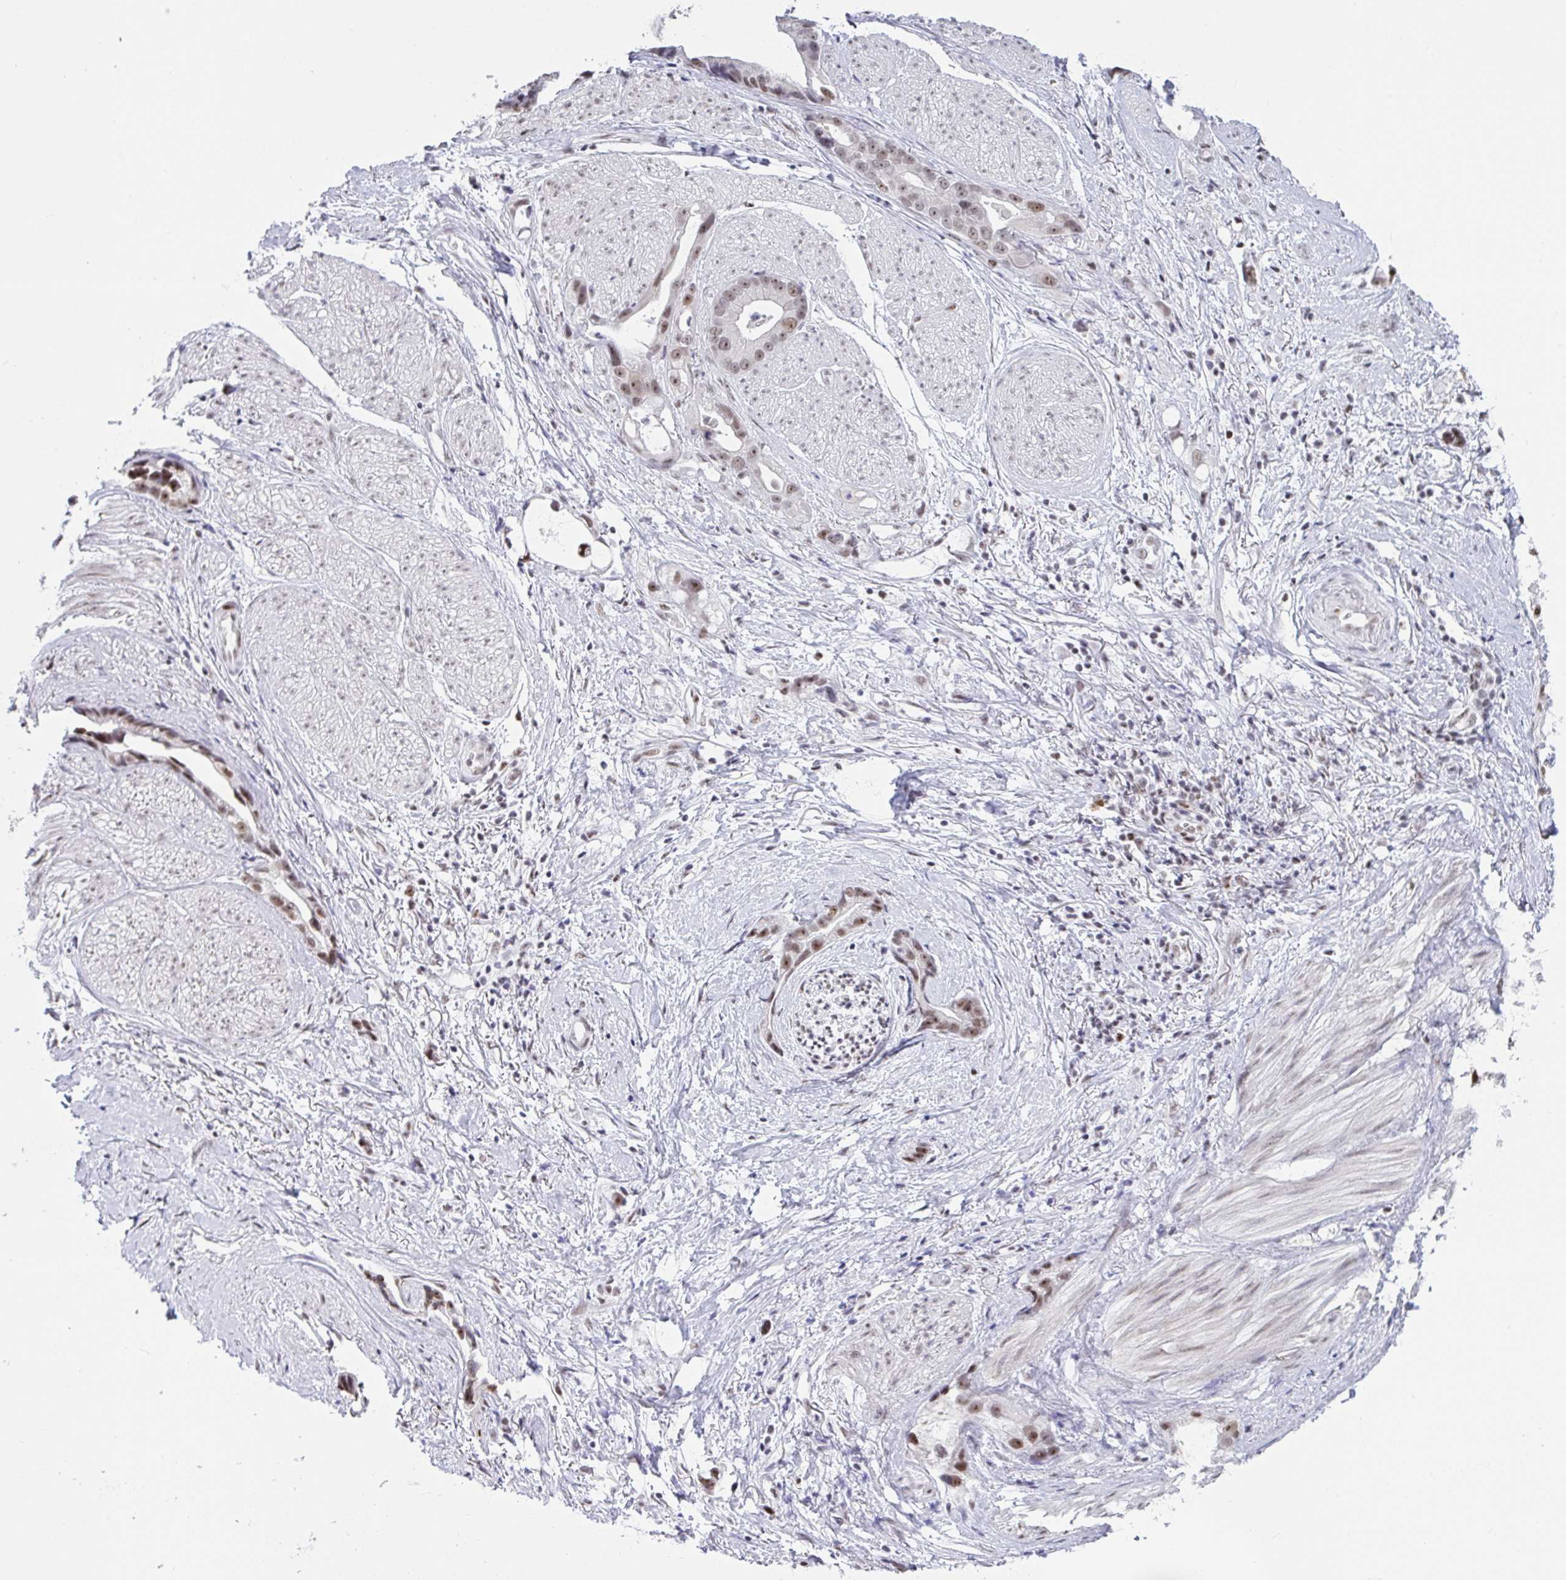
{"staining": {"intensity": "moderate", "quantity": ">75%", "location": "nuclear"}, "tissue": "stomach cancer", "cell_type": "Tumor cells", "image_type": "cancer", "snomed": [{"axis": "morphology", "description": "Adenocarcinoma, NOS"}, {"axis": "topography", "description": "Stomach"}], "caption": "An image of stomach adenocarcinoma stained for a protein exhibits moderate nuclear brown staining in tumor cells.", "gene": "SUPT16H", "patient": {"sex": "male", "age": 55}}